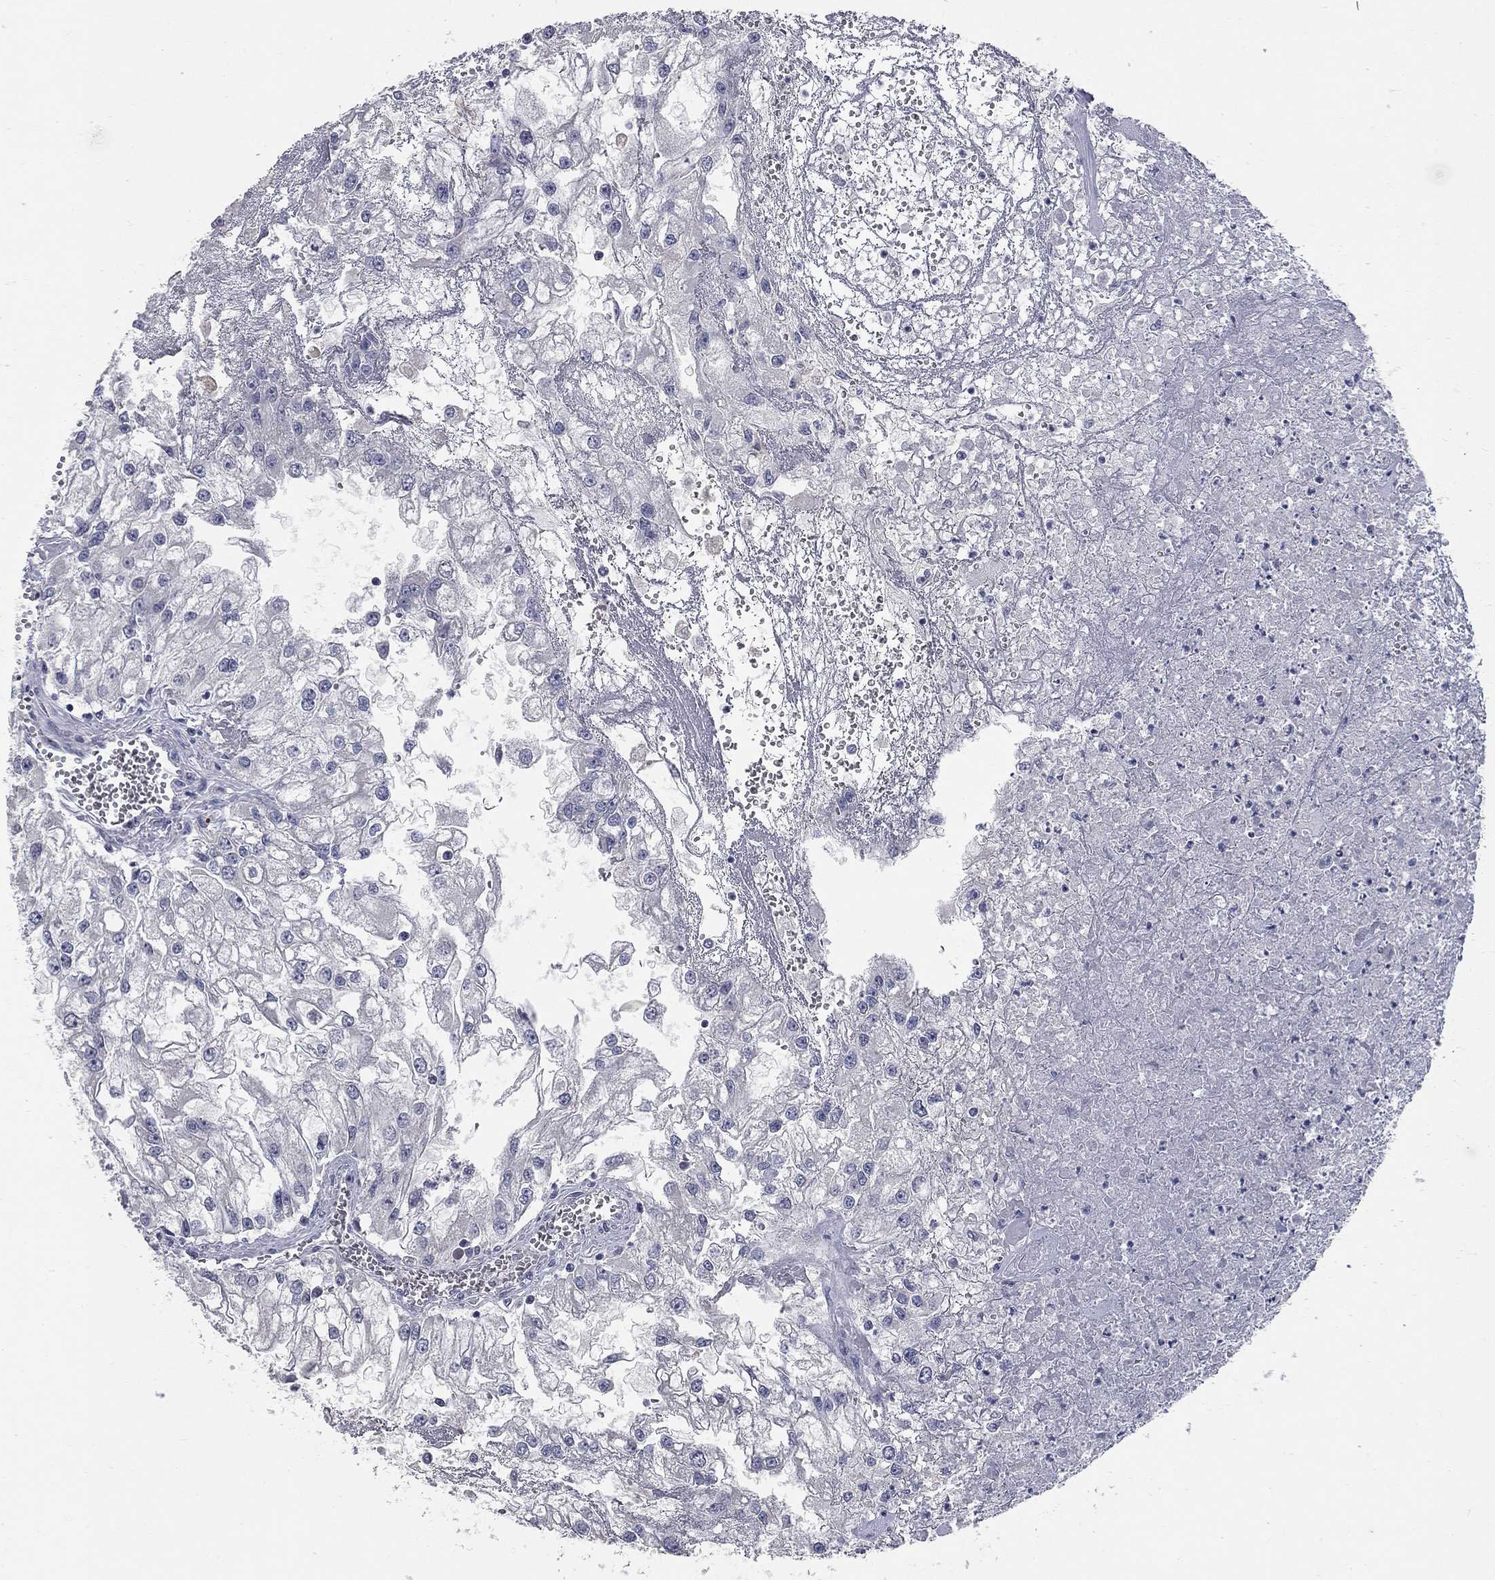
{"staining": {"intensity": "negative", "quantity": "none", "location": "none"}, "tissue": "renal cancer", "cell_type": "Tumor cells", "image_type": "cancer", "snomed": [{"axis": "morphology", "description": "Adenocarcinoma, NOS"}, {"axis": "topography", "description": "Kidney"}], "caption": "DAB immunohistochemical staining of human renal cancer displays no significant expression in tumor cells.", "gene": "SYT12", "patient": {"sex": "male", "age": 59}}